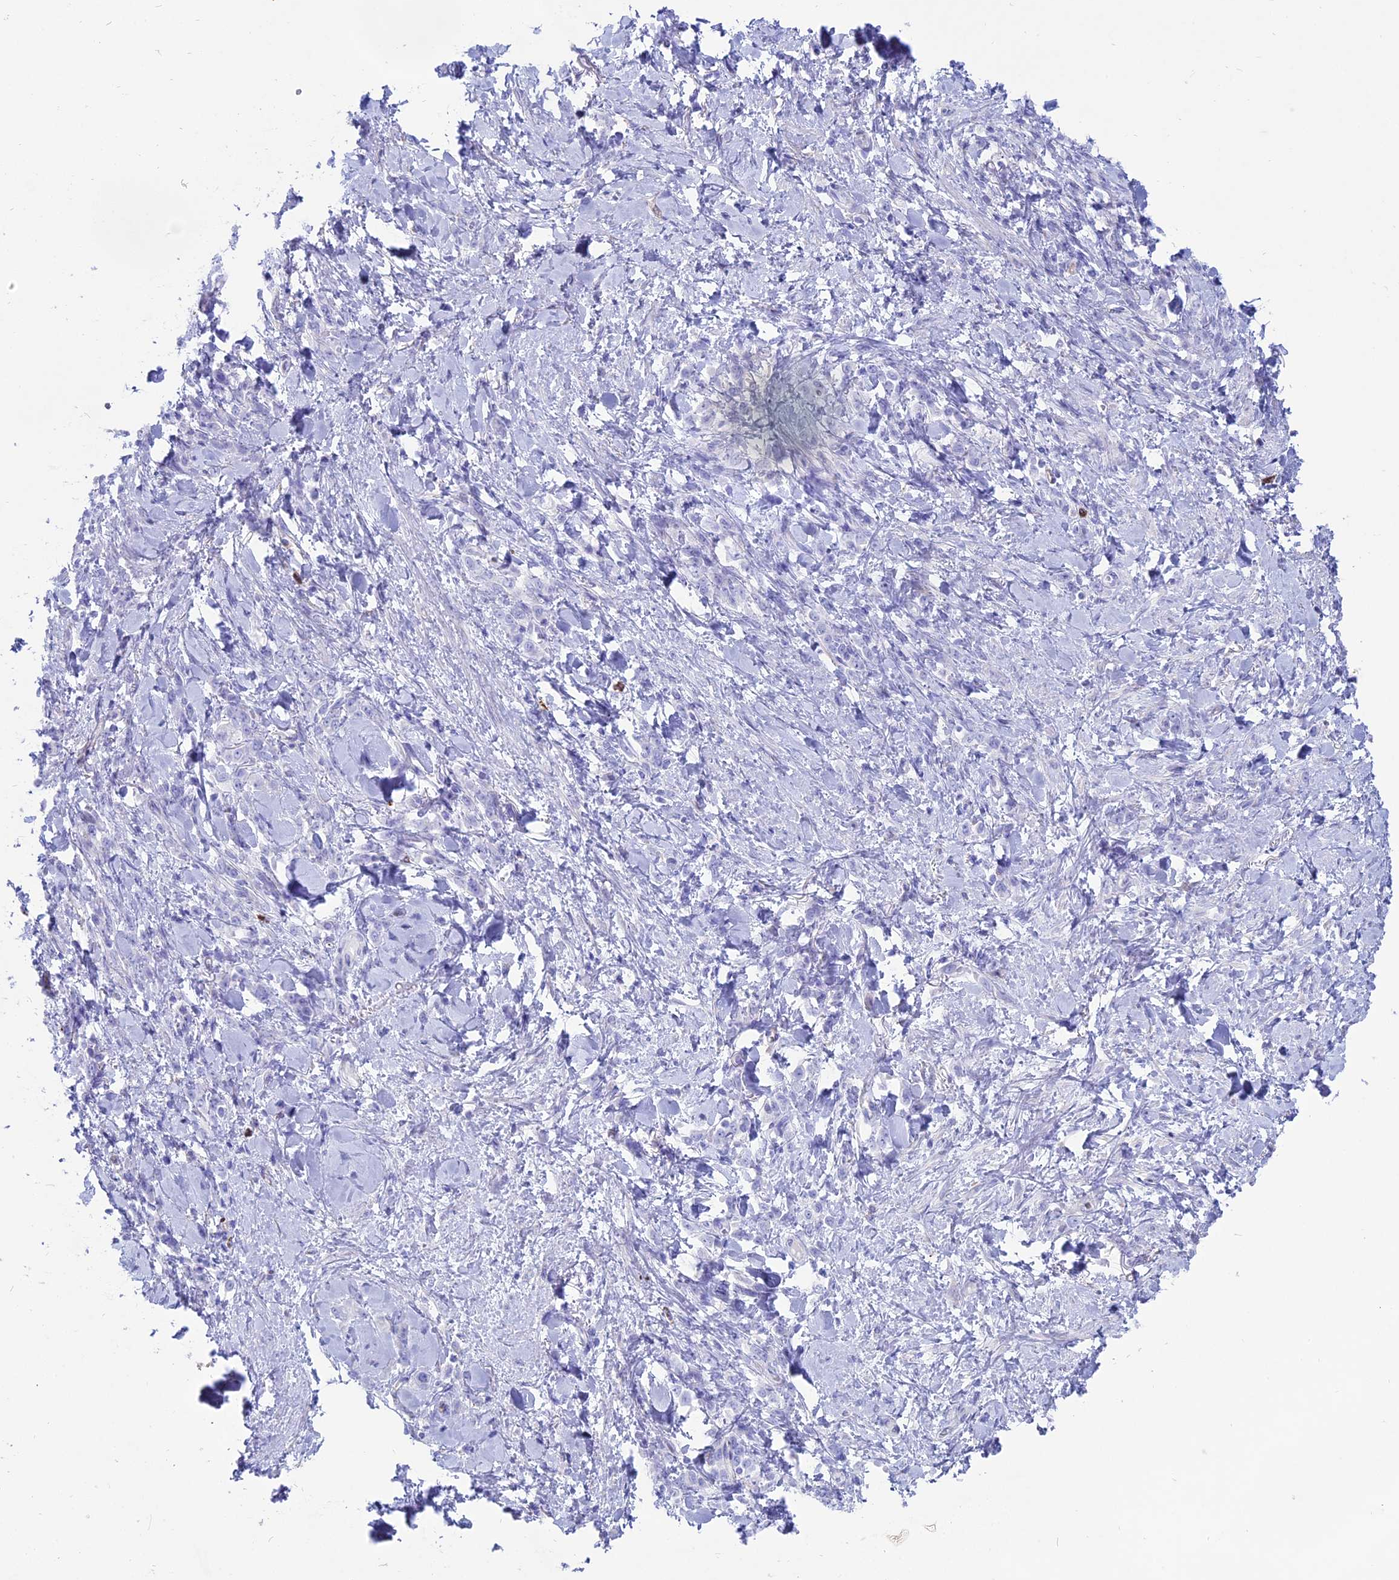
{"staining": {"intensity": "negative", "quantity": "none", "location": "none"}, "tissue": "stomach cancer", "cell_type": "Tumor cells", "image_type": "cancer", "snomed": [{"axis": "morphology", "description": "Normal tissue, NOS"}, {"axis": "morphology", "description": "Adenocarcinoma, NOS"}, {"axis": "topography", "description": "Stomach"}], "caption": "IHC histopathology image of stomach cancer stained for a protein (brown), which exhibits no staining in tumor cells. (DAB (3,3'-diaminobenzidine) immunohistochemistry (IHC) with hematoxylin counter stain).", "gene": "OR2AE1", "patient": {"sex": "male", "age": 82}}